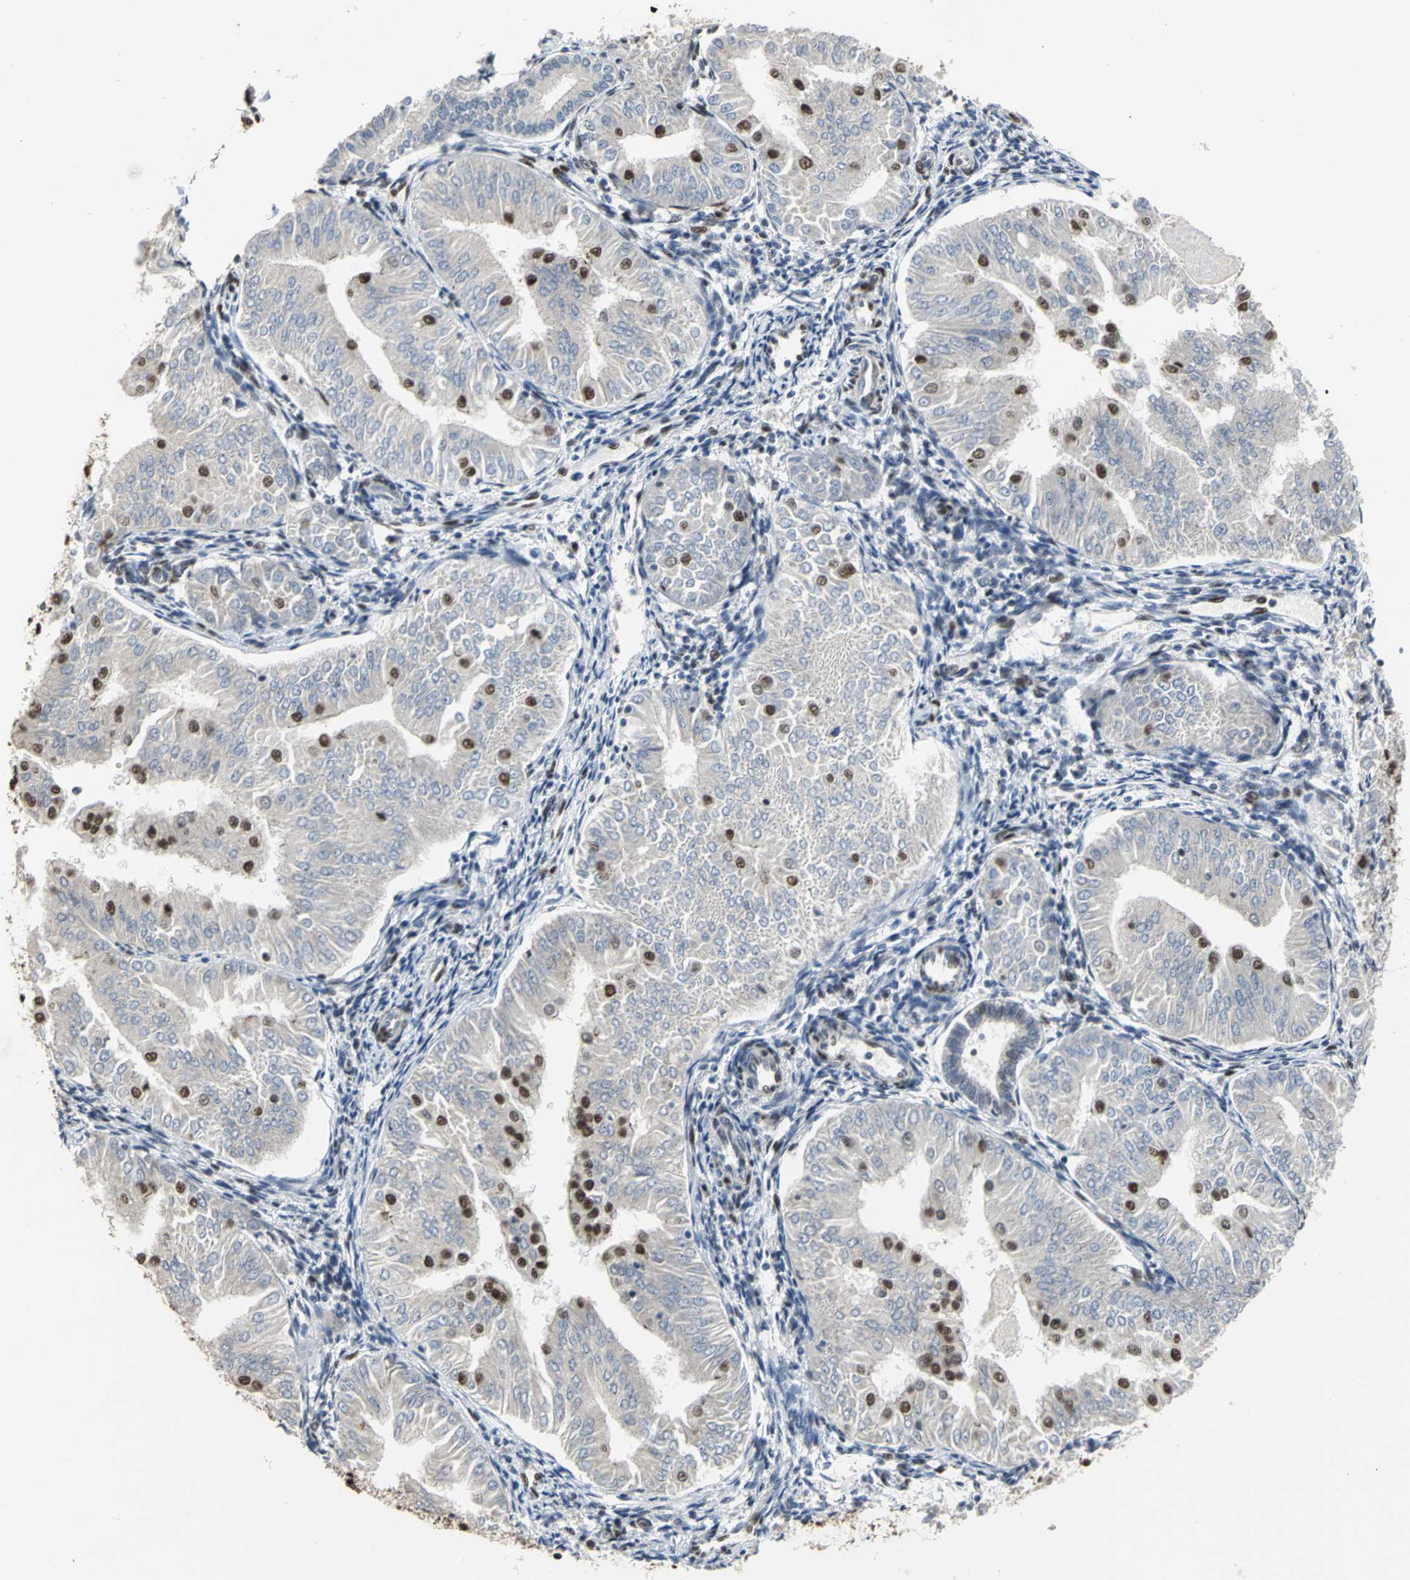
{"staining": {"intensity": "strong", "quantity": "<25%", "location": "nuclear"}, "tissue": "endometrial cancer", "cell_type": "Tumor cells", "image_type": "cancer", "snomed": [{"axis": "morphology", "description": "Adenocarcinoma, NOS"}, {"axis": "topography", "description": "Endometrium"}], "caption": "Immunohistochemical staining of human endometrial cancer (adenocarcinoma) displays medium levels of strong nuclear protein staining in about <25% of tumor cells.", "gene": "CCDC88C", "patient": {"sex": "female", "age": 53}}